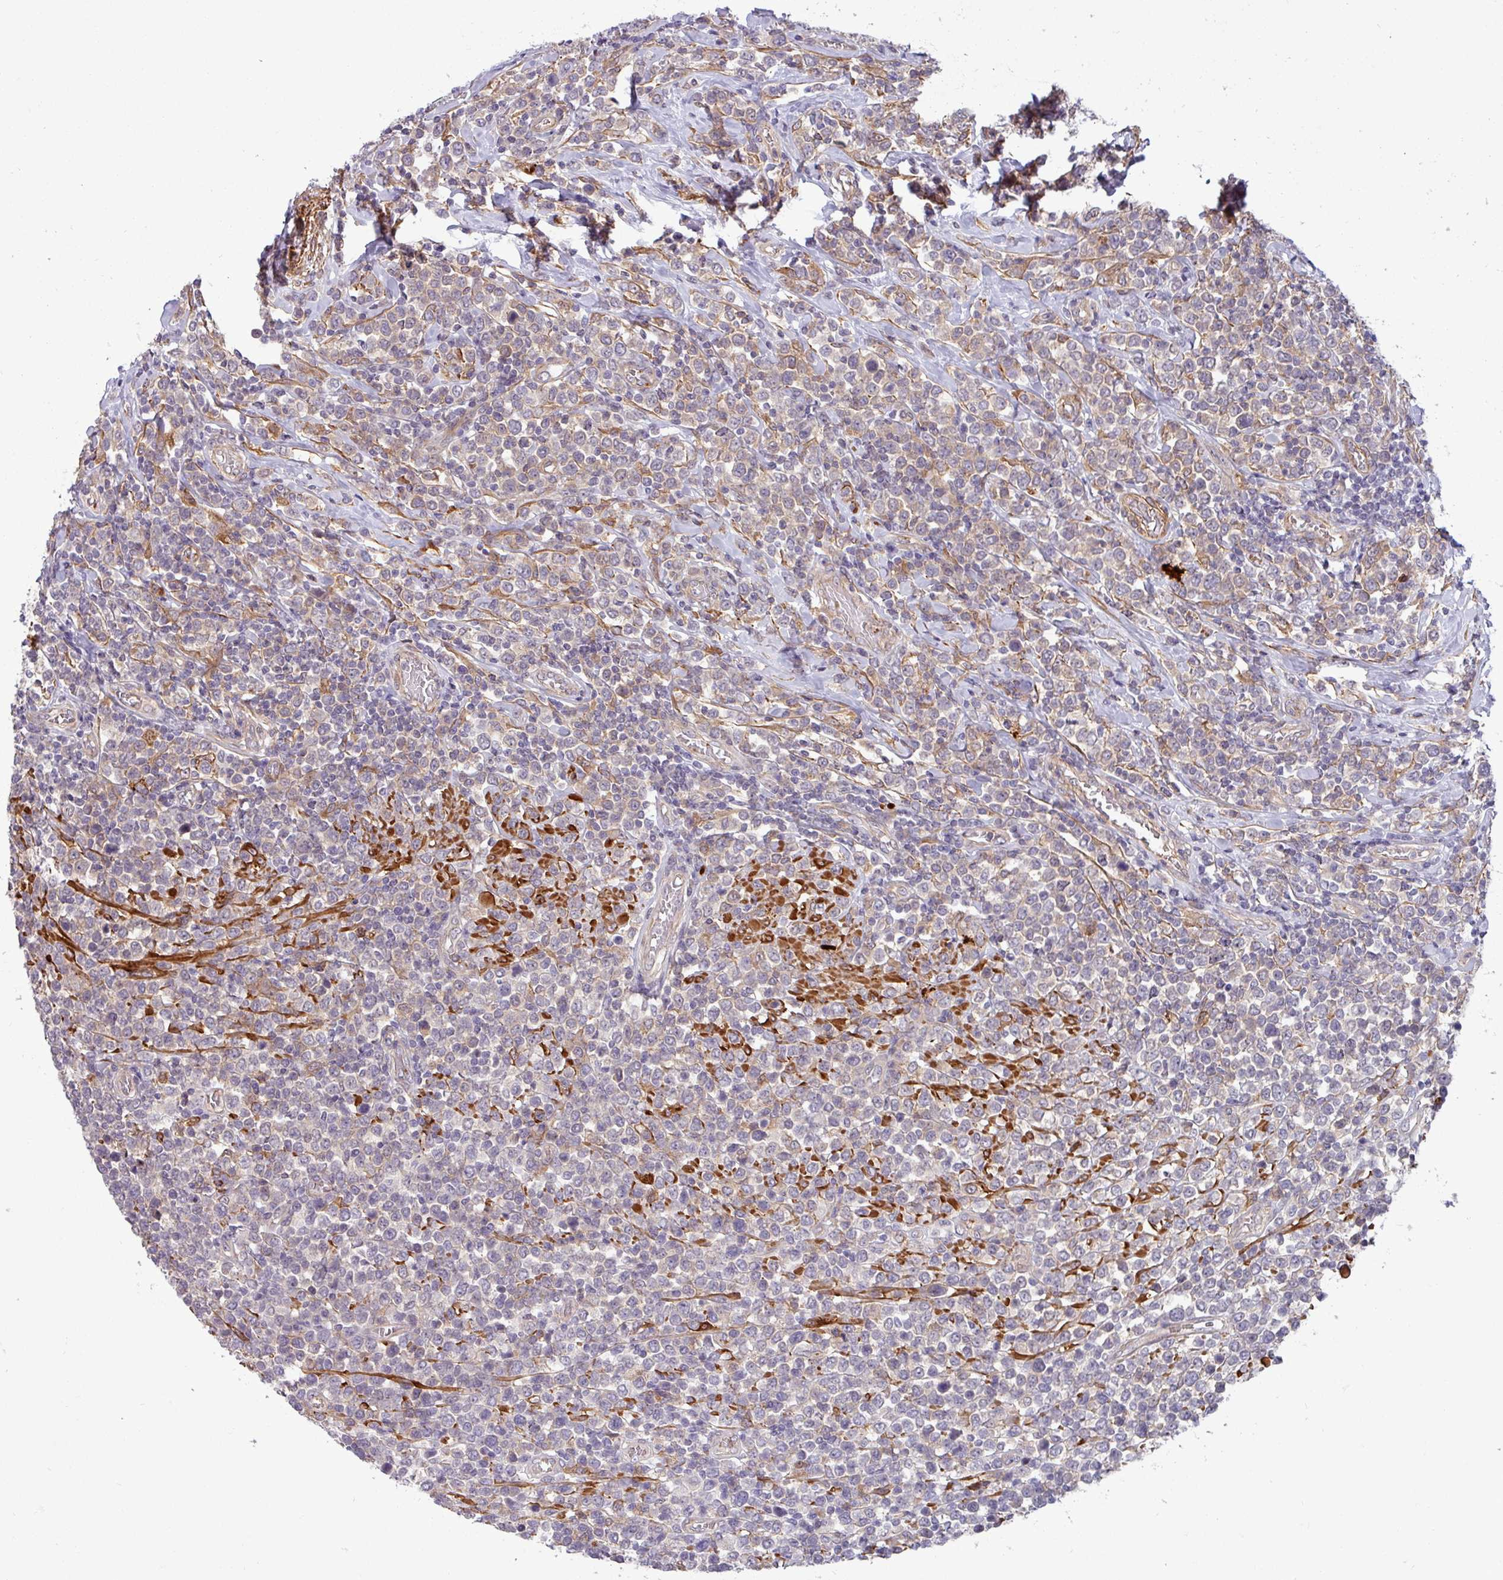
{"staining": {"intensity": "negative", "quantity": "none", "location": "none"}, "tissue": "lymphoma", "cell_type": "Tumor cells", "image_type": "cancer", "snomed": [{"axis": "morphology", "description": "Malignant lymphoma, non-Hodgkin's type, High grade"}, {"axis": "topography", "description": "Soft tissue"}], "caption": "The photomicrograph exhibits no significant positivity in tumor cells of lymphoma.", "gene": "PCED1A", "patient": {"sex": "female", "age": 56}}